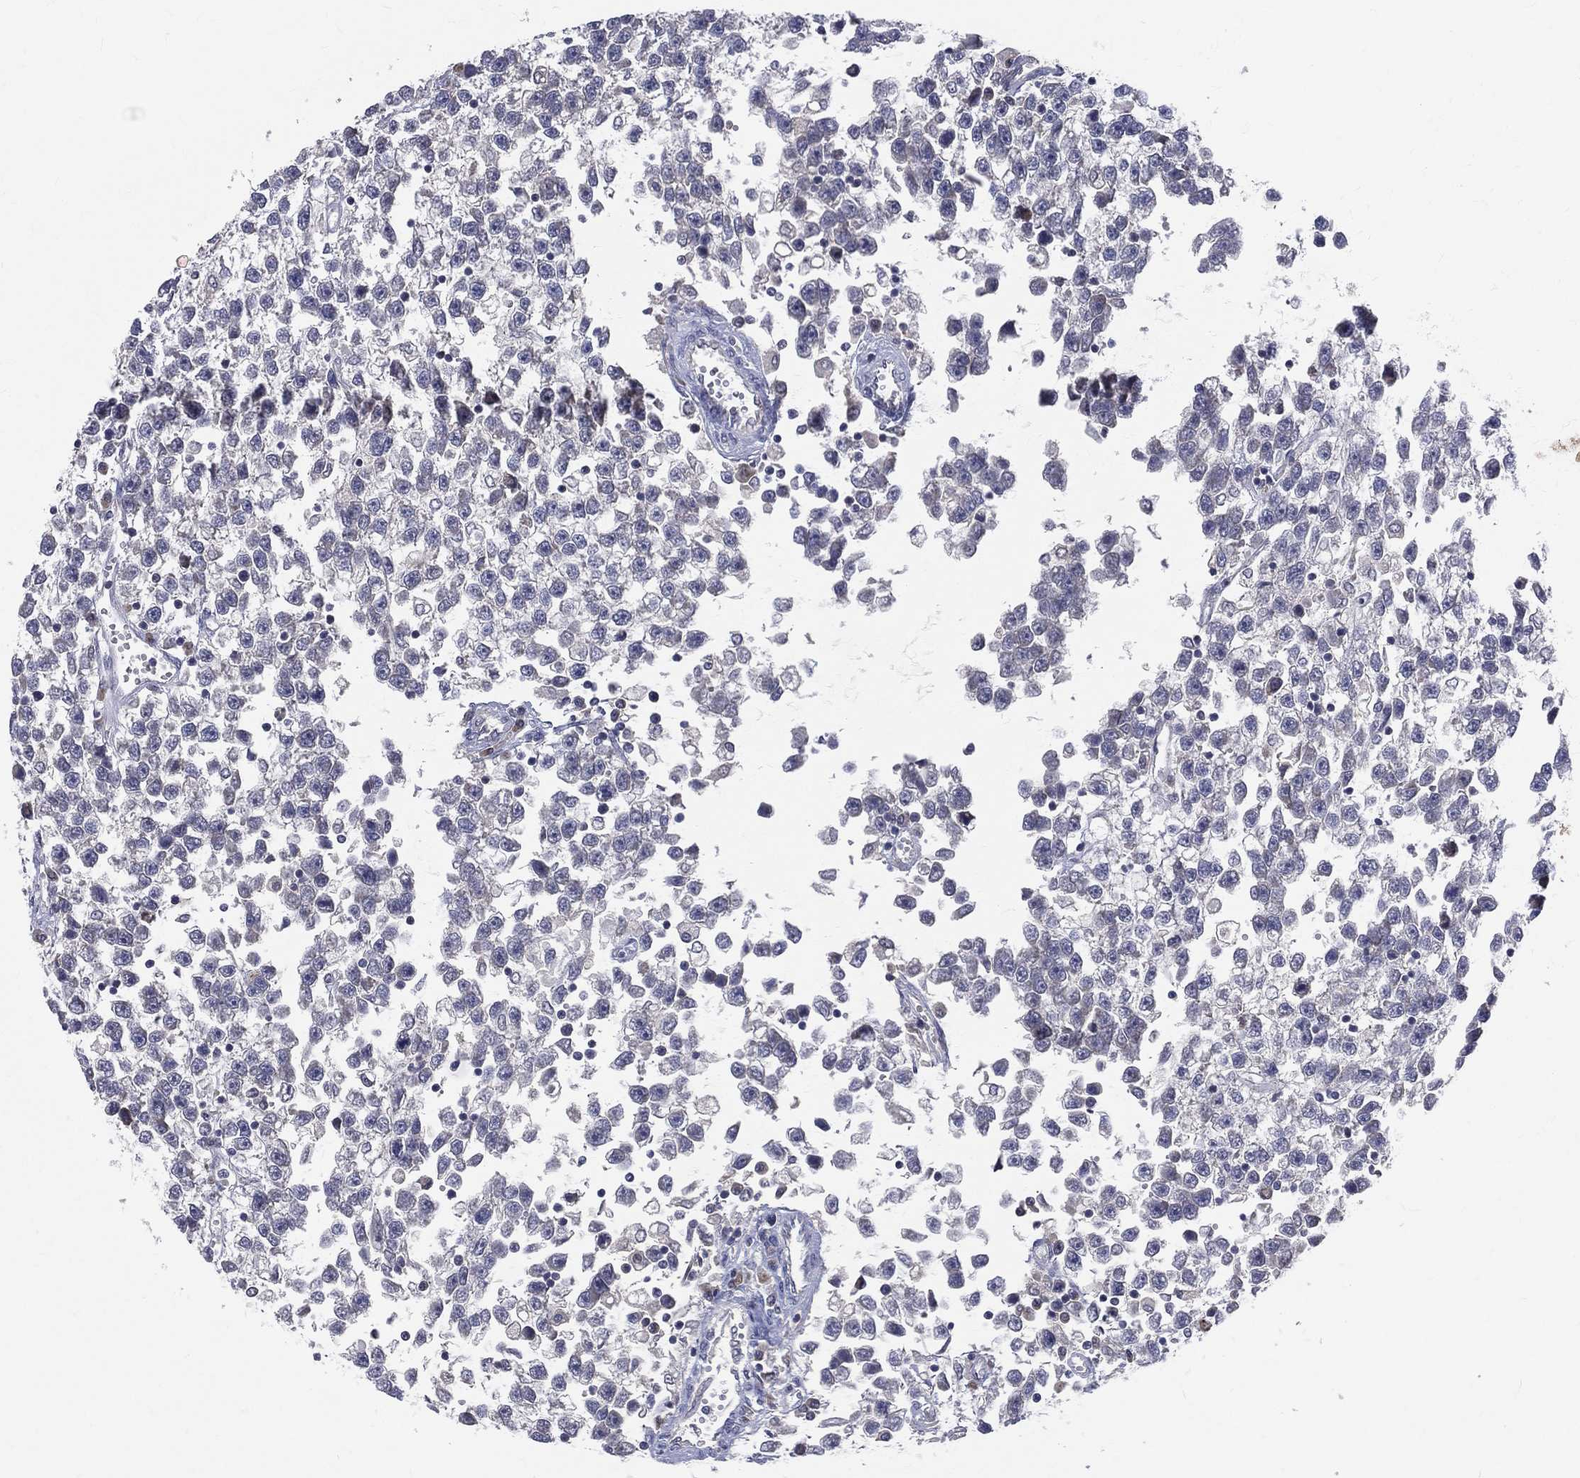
{"staining": {"intensity": "negative", "quantity": "none", "location": "none"}, "tissue": "testis cancer", "cell_type": "Tumor cells", "image_type": "cancer", "snomed": [{"axis": "morphology", "description": "Seminoma, NOS"}, {"axis": "topography", "description": "Testis"}], "caption": "Immunohistochemical staining of human testis seminoma exhibits no significant staining in tumor cells. (Brightfield microscopy of DAB (3,3'-diaminobenzidine) immunohistochemistry (IHC) at high magnification).", "gene": "DLG4", "patient": {"sex": "male", "age": 34}}